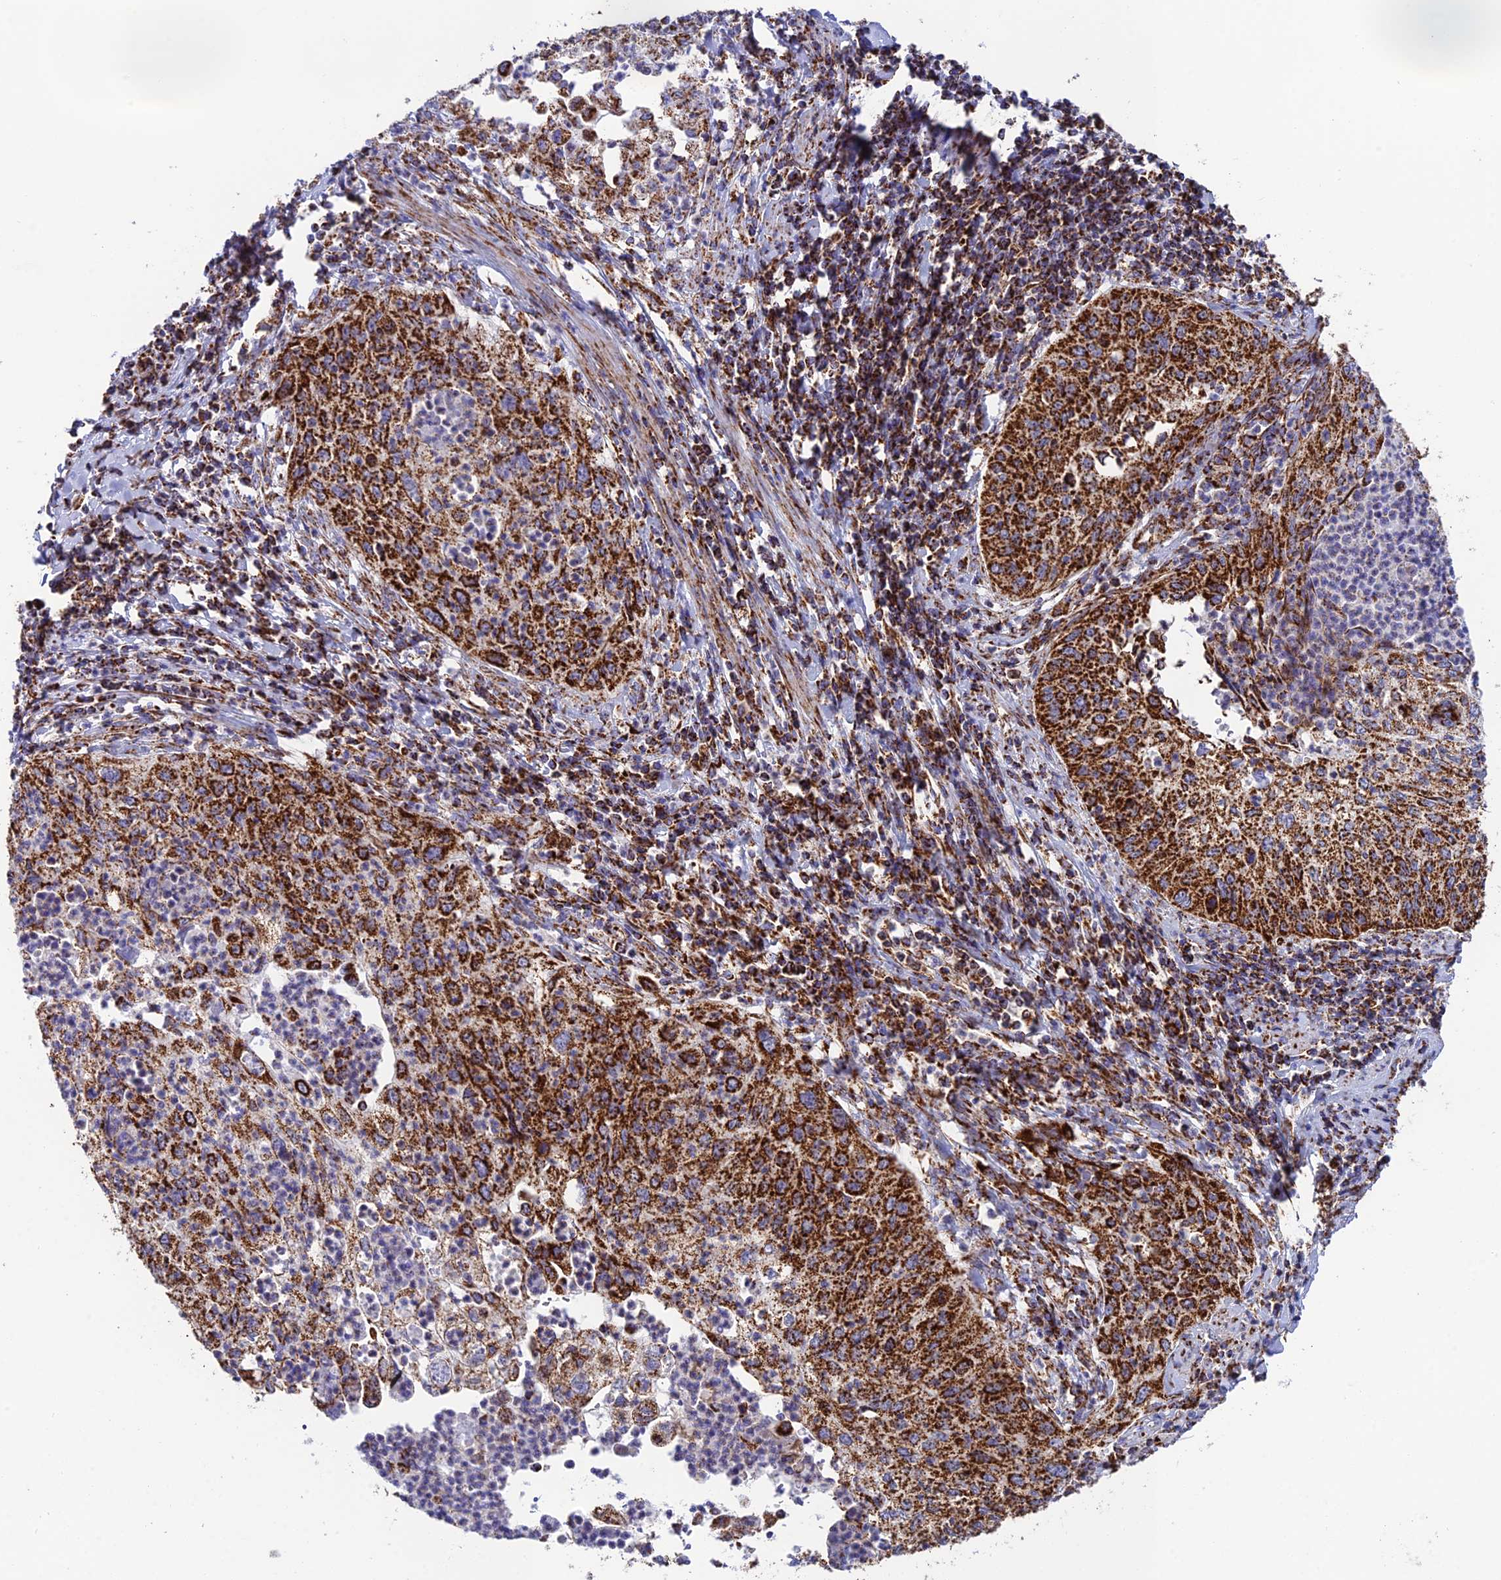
{"staining": {"intensity": "strong", "quantity": ">75%", "location": "cytoplasmic/membranous"}, "tissue": "cervical cancer", "cell_type": "Tumor cells", "image_type": "cancer", "snomed": [{"axis": "morphology", "description": "Squamous cell carcinoma, NOS"}, {"axis": "topography", "description": "Cervix"}], "caption": "About >75% of tumor cells in cervical squamous cell carcinoma show strong cytoplasmic/membranous protein positivity as visualized by brown immunohistochemical staining.", "gene": "CHCHD3", "patient": {"sex": "female", "age": 30}}